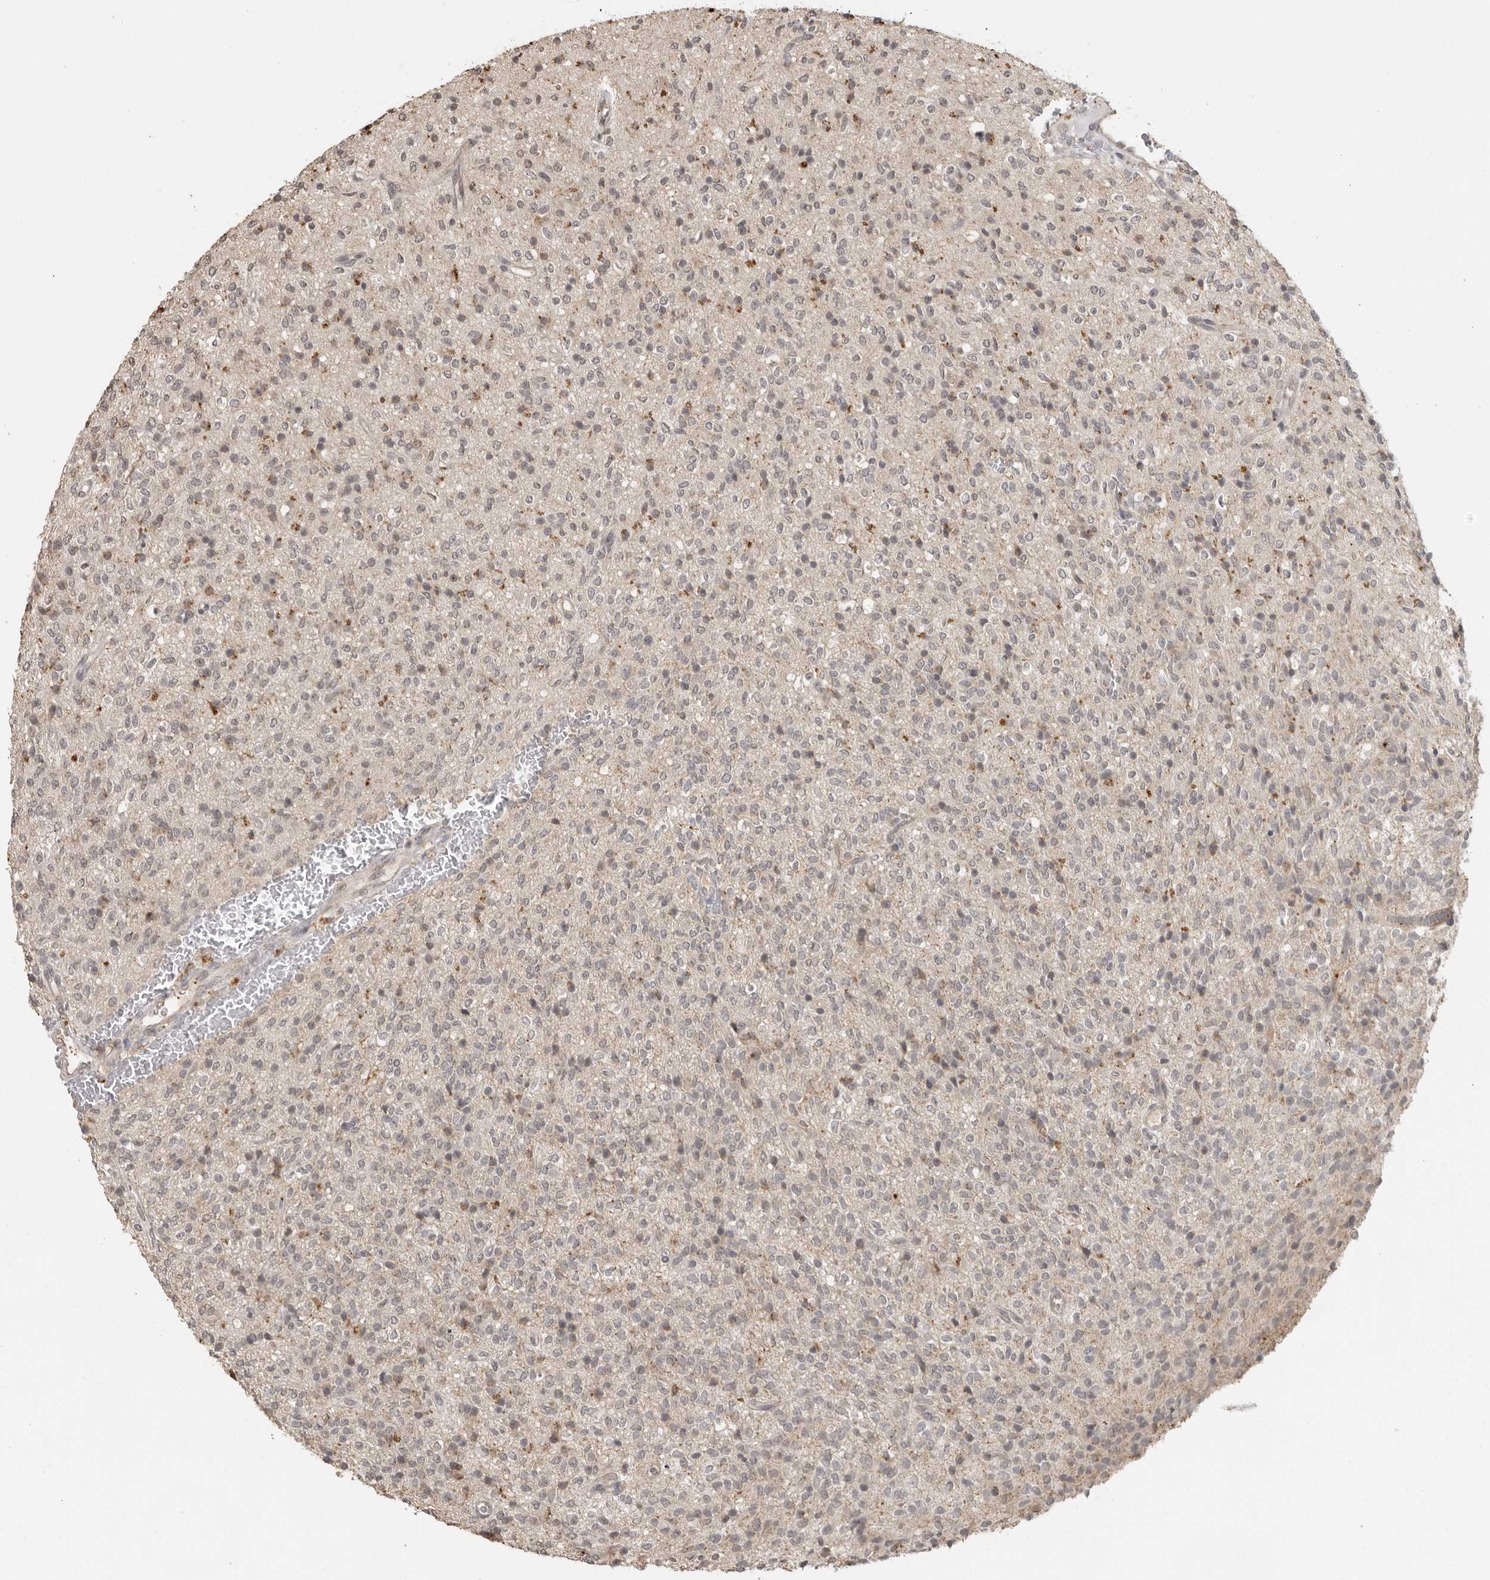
{"staining": {"intensity": "negative", "quantity": "none", "location": "none"}, "tissue": "glioma", "cell_type": "Tumor cells", "image_type": "cancer", "snomed": [{"axis": "morphology", "description": "Glioma, malignant, High grade"}, {"axis": "topography", "description": "Brain"}], "caption": "The IHC histopathology image has no significant staining in tumor cells of high-grade glioma (malignant) tissue.", "gene": "CTF1", "patient": {"sex": "male", "age": 34}}